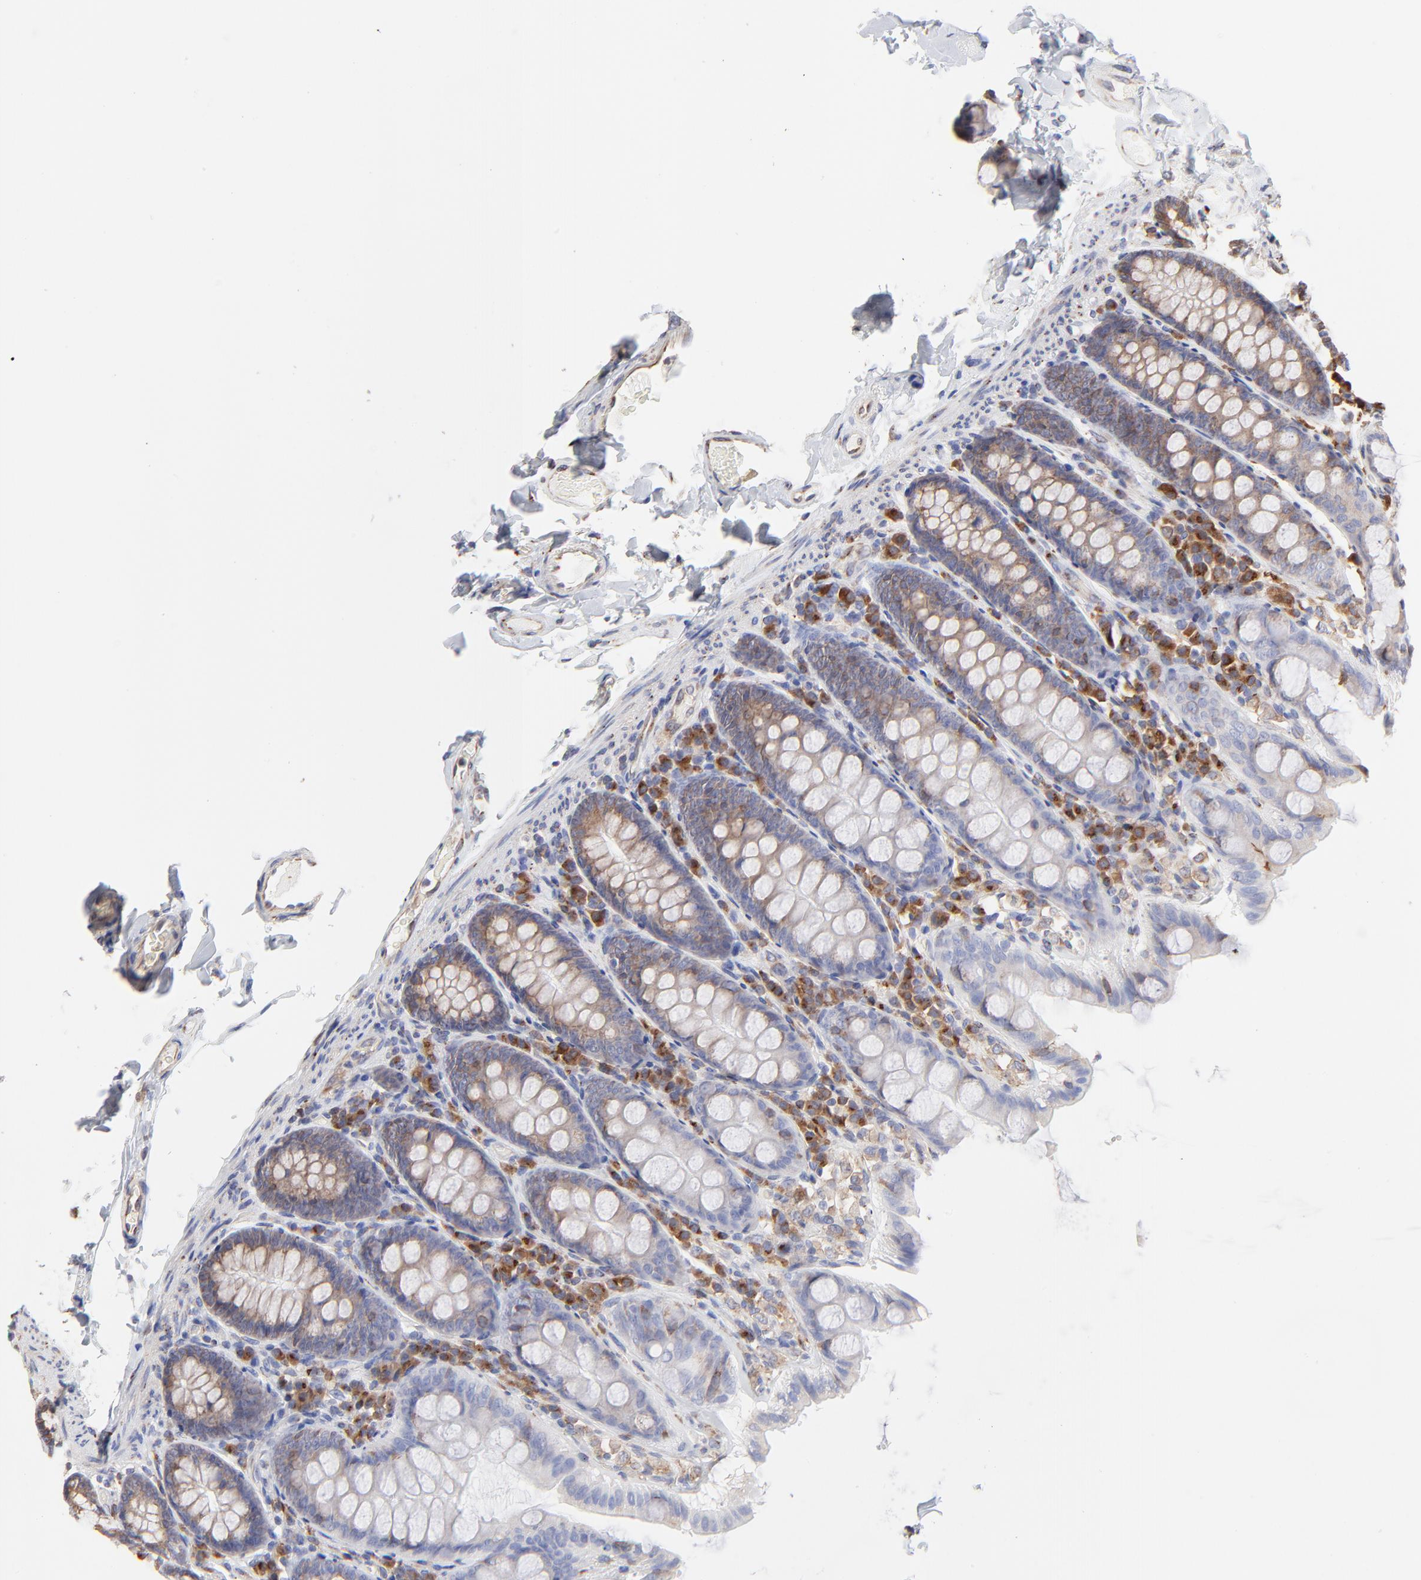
{"staining": {"intensity": "moderate", "quantity": ">75%", "location": "cytoplasmic/membranous"}, "tissue": "colon", "cell_type": "Endothelial cells", "image_type": "normal", "snomed": [{"axis": "morphology", "description": "Normal tissue, NOS"}, {"axis": "topography", "description": "Colon"}], "caption": "DAB immunohistochemical staining of normal colon exhibits moderate cytoplasmic/membranous protein positivity in about >75% of endothelial cells. (DAB = brown stain, brightfield microscopy at high magnification).", "gene": "LMAN1", "patient": {"sex": "female", "age": 61}}